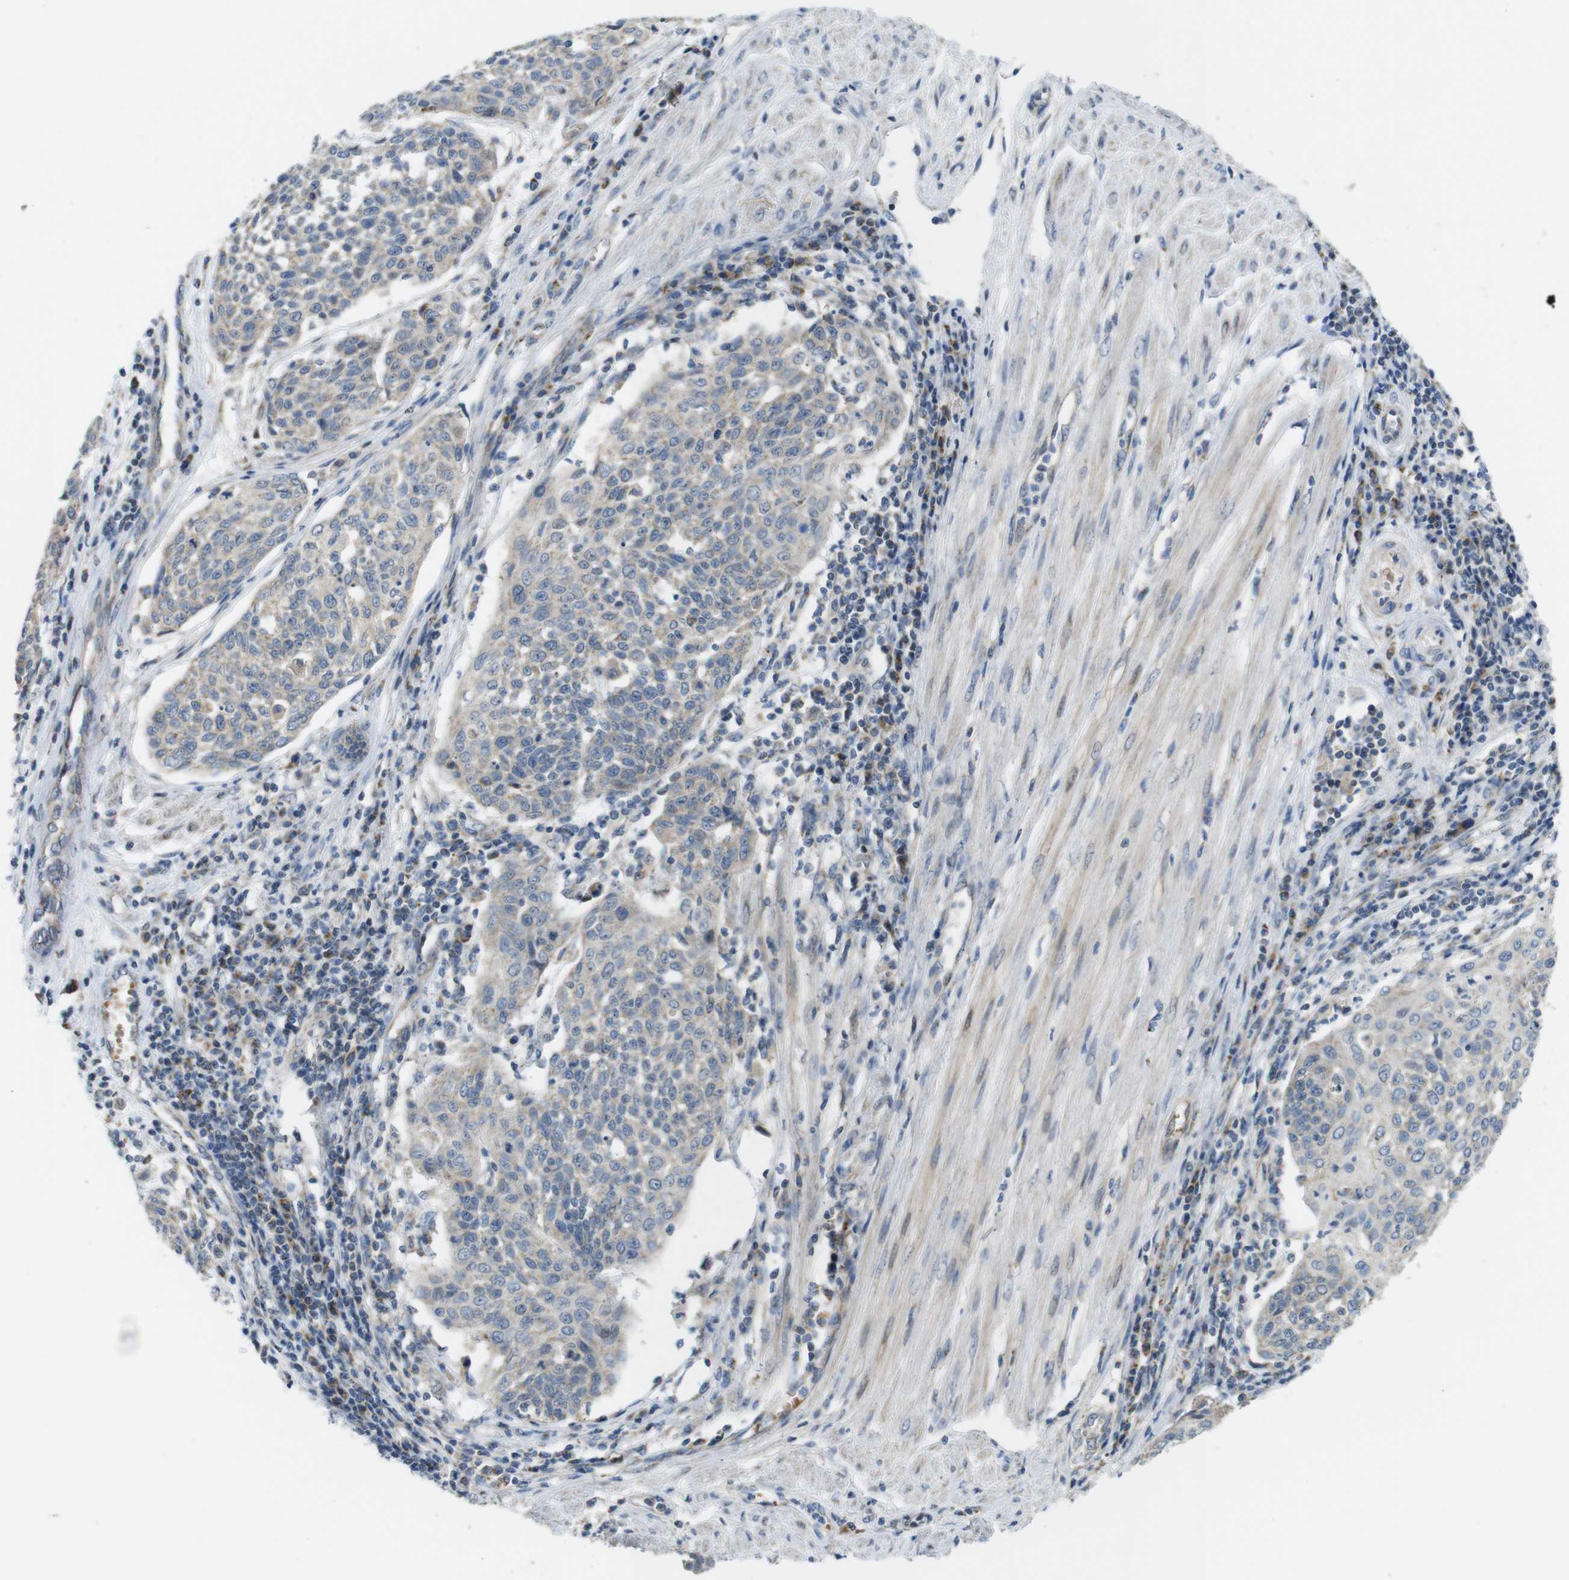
{"staining": {"intensity": "weak", "quantity": ">75%", "location": "cytoplasmic/membranous"}, "tissue": "cervical cancer", "cell_type": "Tumor cells", "image_type": "cancer", "snomed": [{"axis": "morphology", "description": "Squamous cell carcinoma, NOS"}, {"axis": "topography", "description": "Cervix"}], "caption": "Tumor cells exhibit weak cytoplasmic/membranous staining in approximately >75% of cells in squamous cell carcinoma (cervical).", "gene": "MARCHF1", "patient": {"sex": "female", "age": 34}}